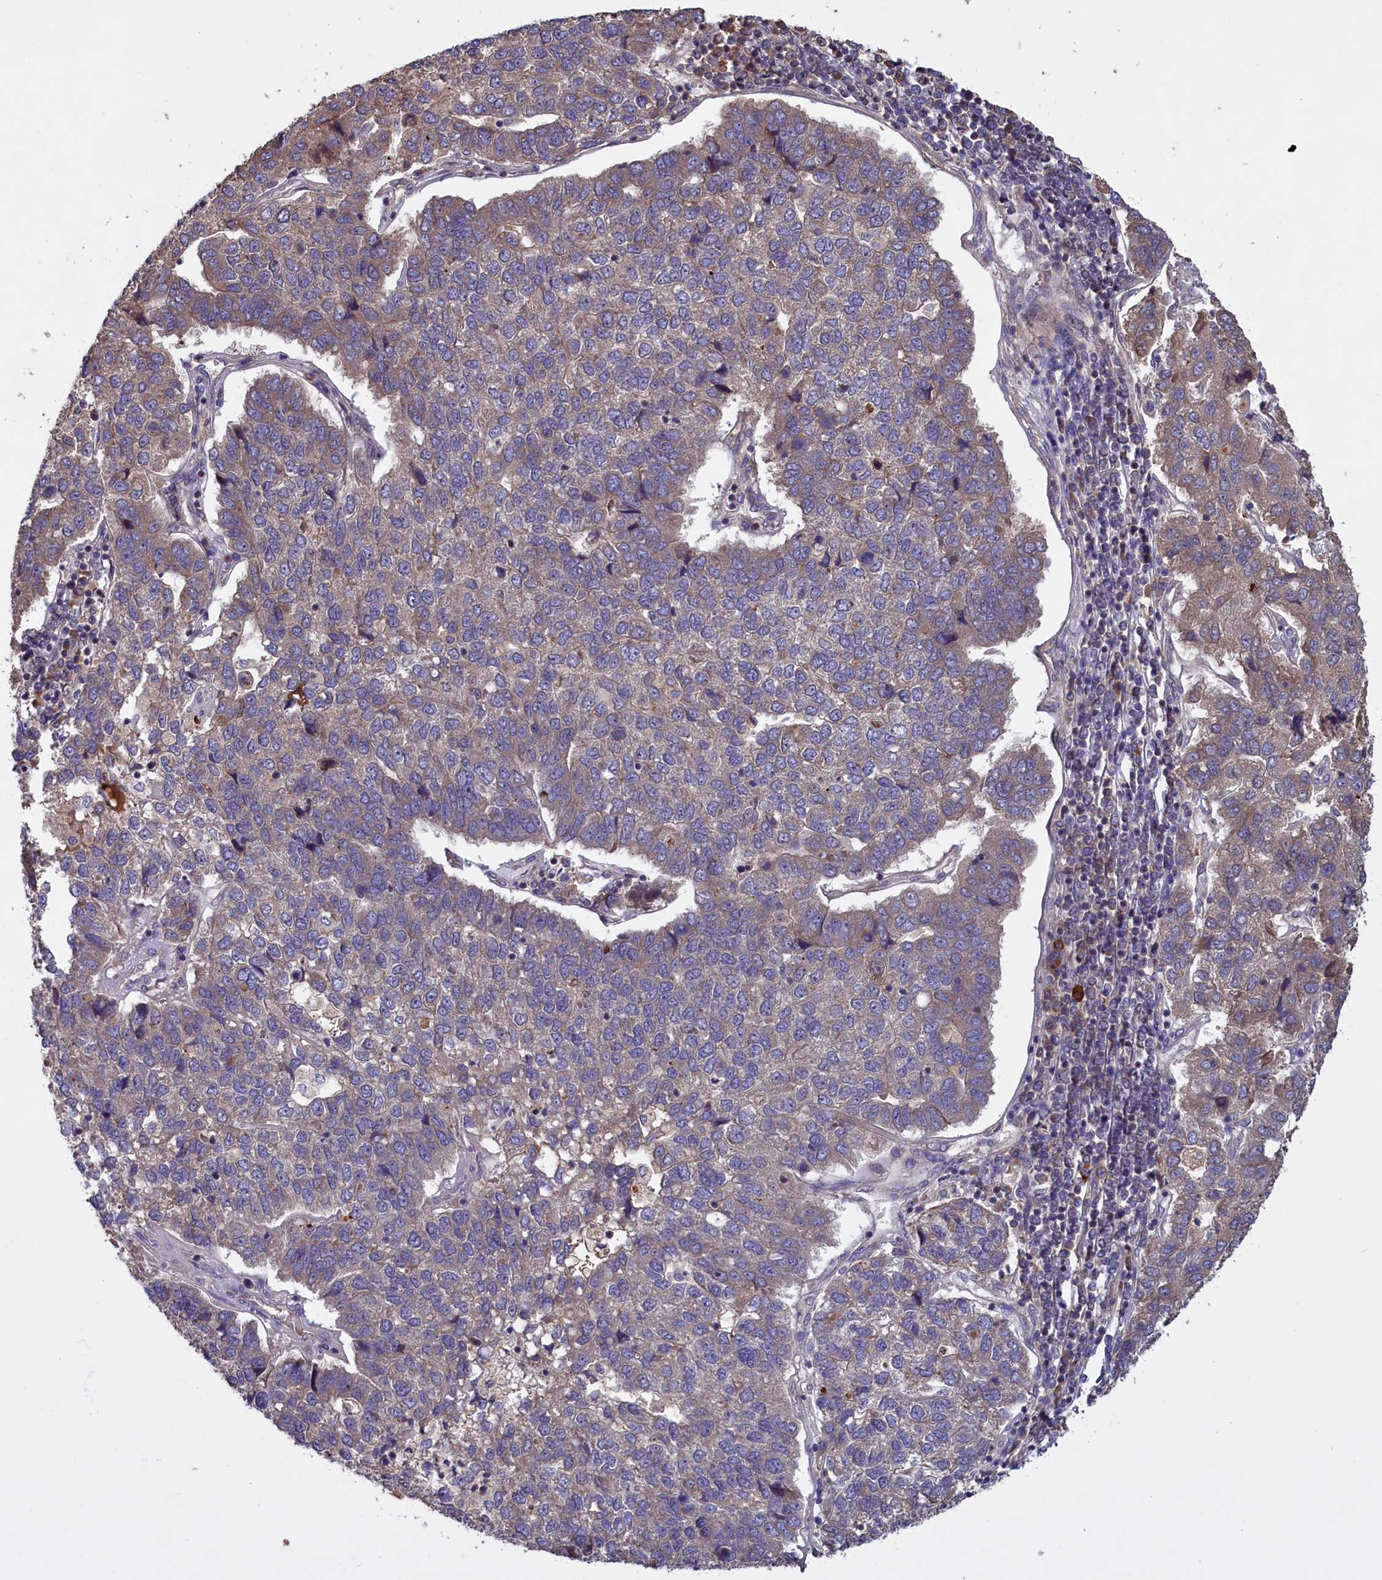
{"staining": {"intensity": "moderate", "quantity": "<25%", "location": "cytoplasmic/membranous"}, "tissue": "pancreatic cancer", "cell_type": "Tumor cells", "image_type": "cancer", "snomed": [{"axis": "morphology", "description": "Adenocarcinoma, NOS"}, {"axis": "topography", "description": "Pancreas"}], "caption": "Immunohistochemical staining of human pancreatic adenocarcinoma shows low levels of moderate cytoplasmic/membranous protein expression in approximately <25% of tumor cells.", "gene": "DENND1B", "patient": {"sex": "female", "age": 61}}